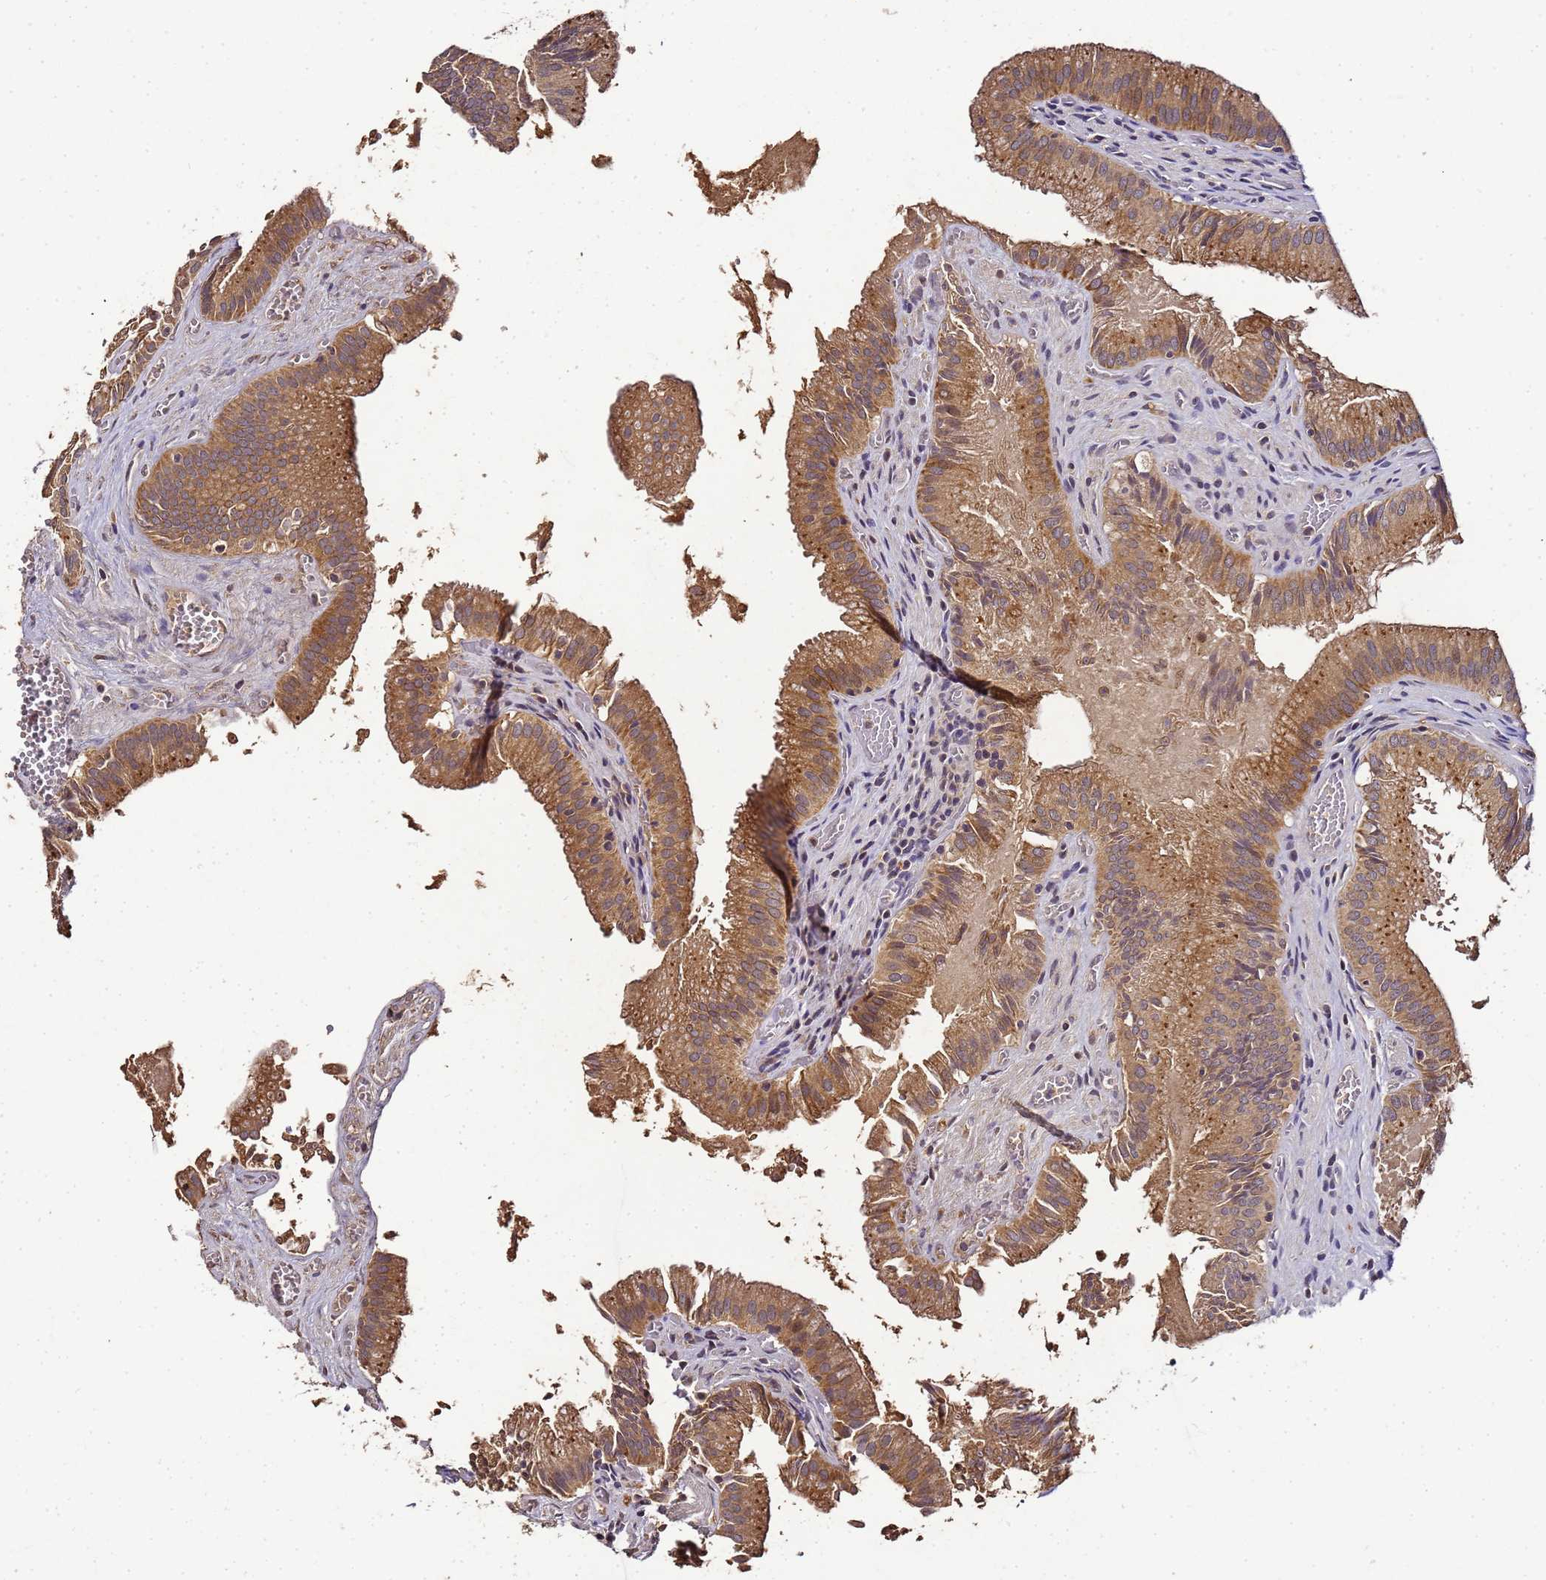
{"staining": {"intensity": "moderate", "quantity": ">75%", "location": "cytoplasmic/membranous,nuclear"}, "tissue": "gallbladder", "cell_type": "Glandular cells", "image_type": "normal", "snomed": [{"axis": "morphology", "description": "Normal tissue, NOS"}, {"axis": "topography", "description": "Gallbladder"}, {"axis": "topography", "description": "Peripheral nerve tissue"}], "caption": "Gallbladder stained with a protein marker reveals moderate staining in glandular cells.", "gene": "LGI4", "patient": {"sex": "male", "age": 17}}